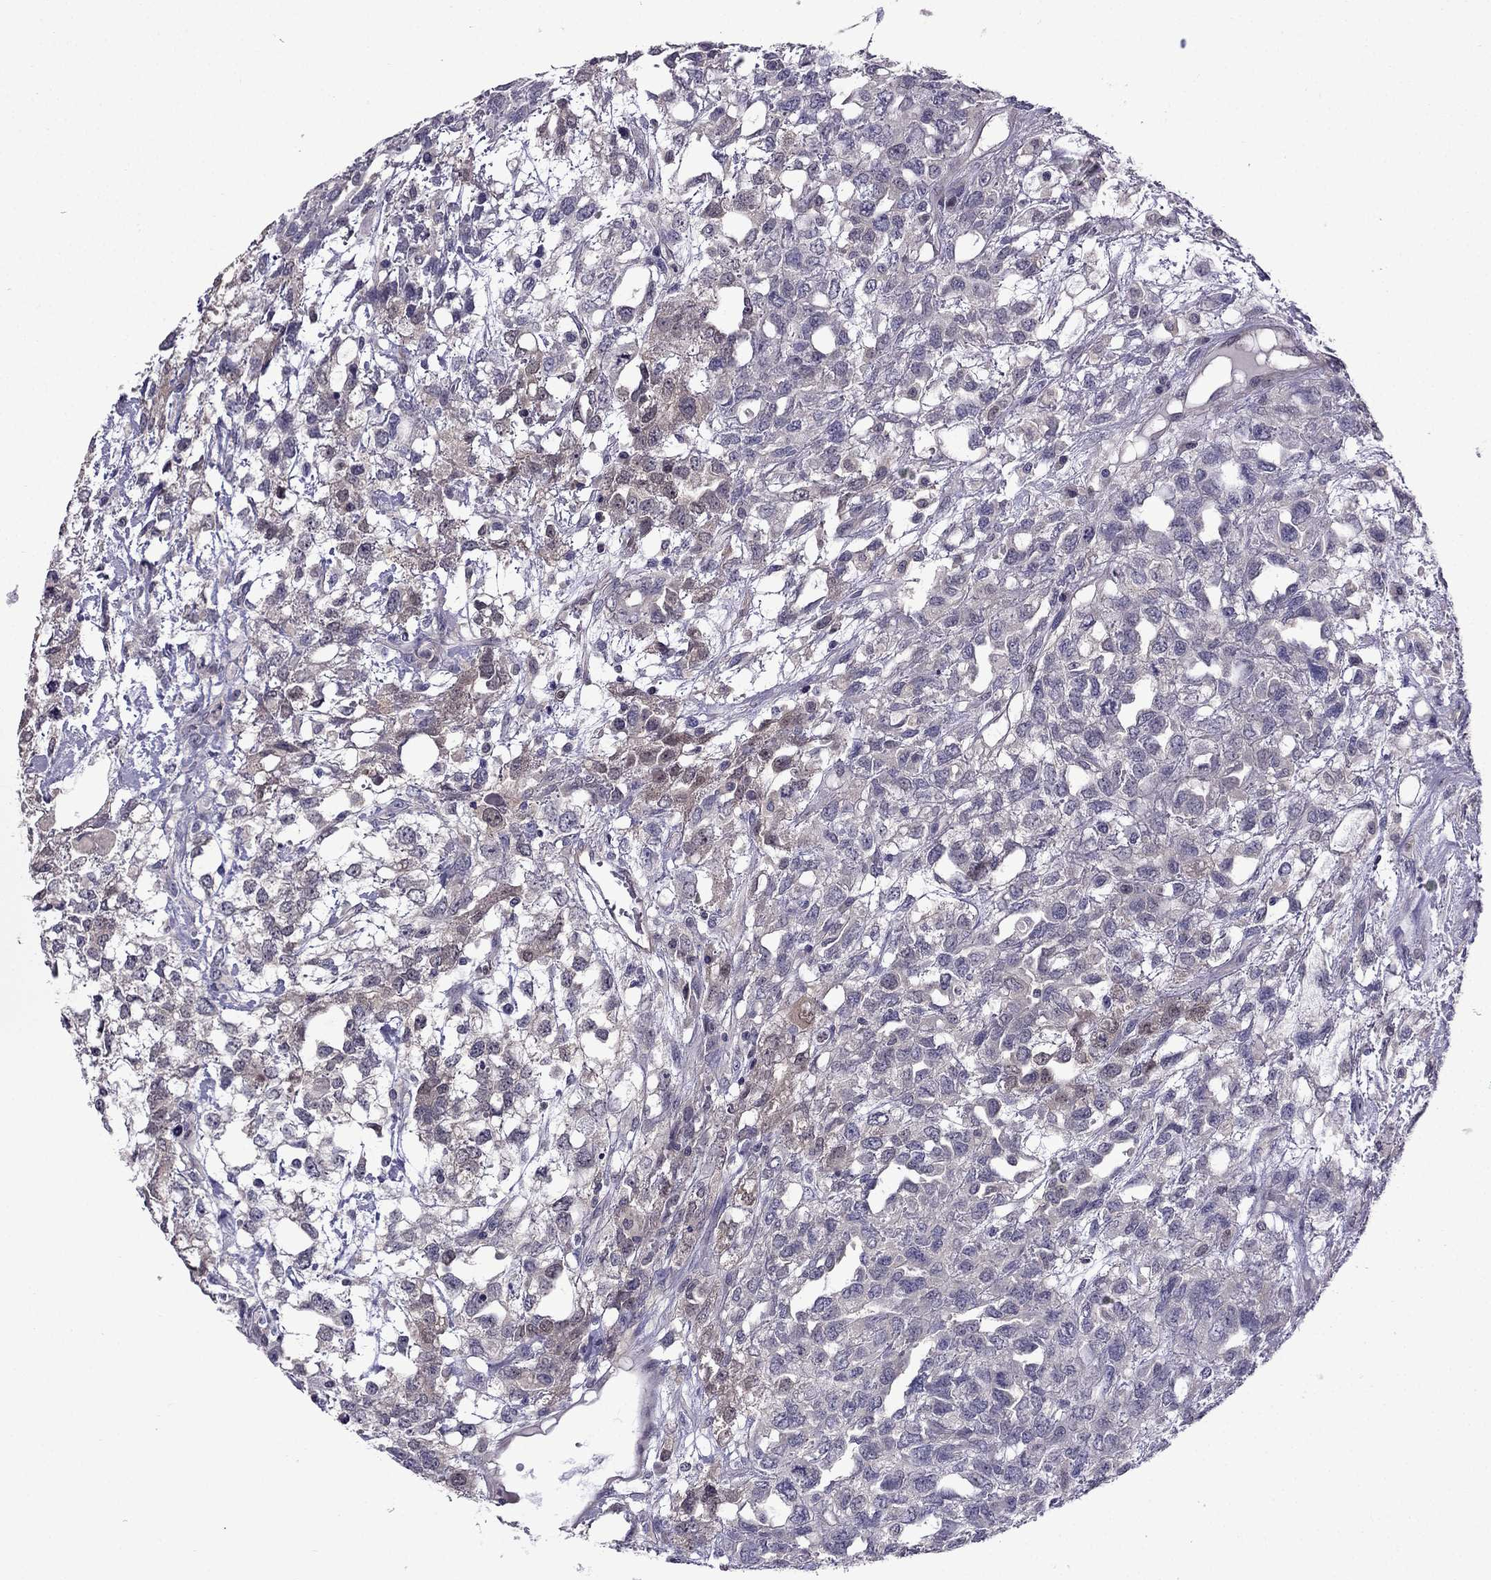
{"staining": {"intensity": "weak", "quantity": "<25%", "location": "cytoplasmic/membranous"}, "tissue": "testis cancer", "cell_type": "Tumor cells", "image_type": "cancer", "snomed": [{"axis": "morphology", "description": "Seminoma, NOS"}, {"axis": "topography", "description": "Testis"}], "caption": "This image is of seminoma (testis) stained with immunohistochemistry (IHC) to label a protein in brown with the nuclei are counter-stained blue. There is no staining in tumor cells.", "gene": "CDK5", "patient": {"sex": "male", "age": 52}}